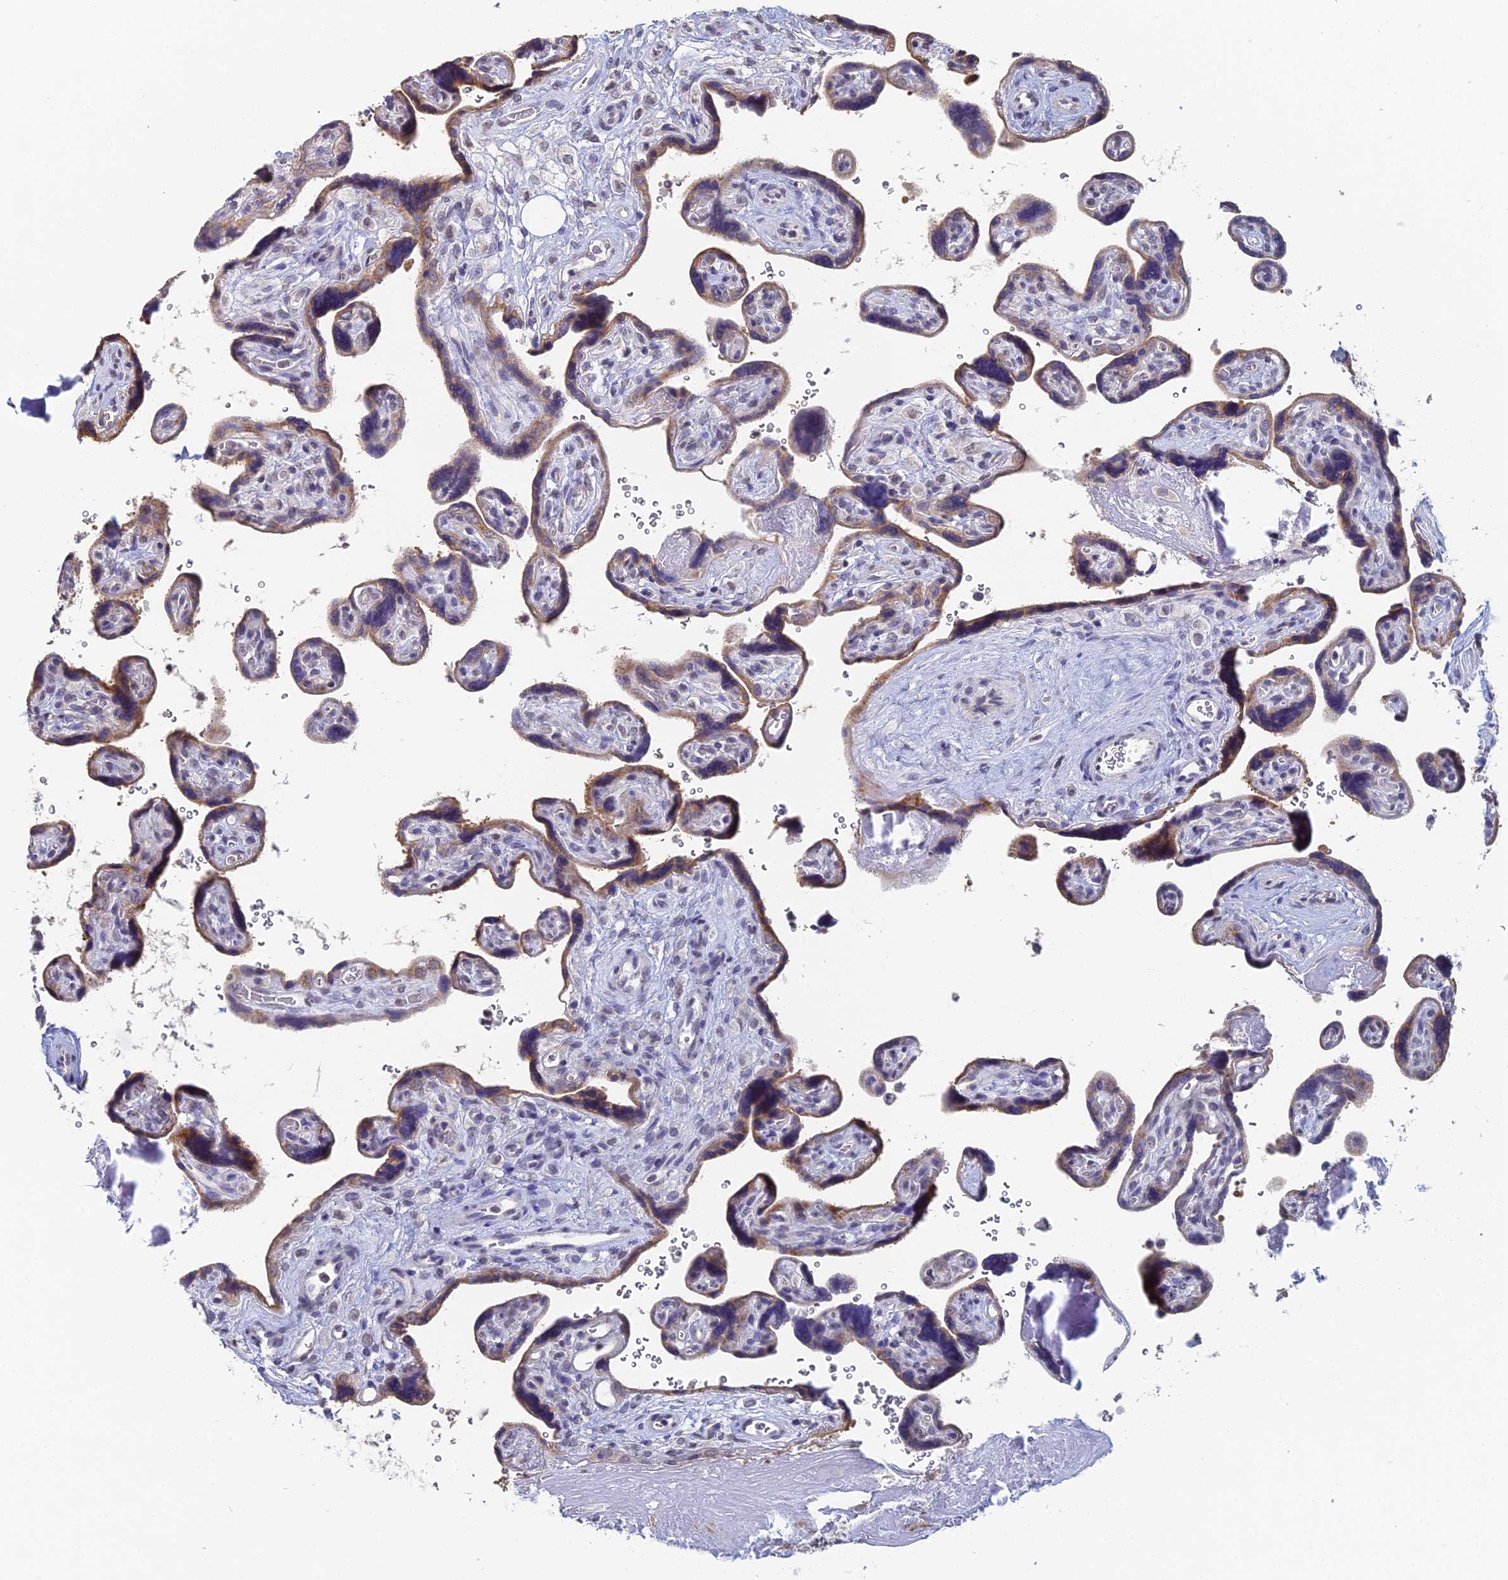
{"staining": {"intensity": "moderate", "quantity": ">75%", "location": "cytoplasmic/membranous"}, "tissue": "placenta", "cell_type": "Decidual cells", "image_type": "normal", "snomed": [{"axis": "morphology", "description": "Normal tissue, NOS"}, {"axis": "topography", "description": "Placenta"}], "caption": "Decidual cells reveal medium levels of moderate cytoplasmic/membranous positivity in about >75% of cells in benign placenta. The staining was performed using DAB (3,3'-diaminobenzidine), with brown indicating positive protein expression. Nuclei are stained blue with hematoxylin.", "gene": "PRR22", "patient": {"sex": "female", "age": 39}}